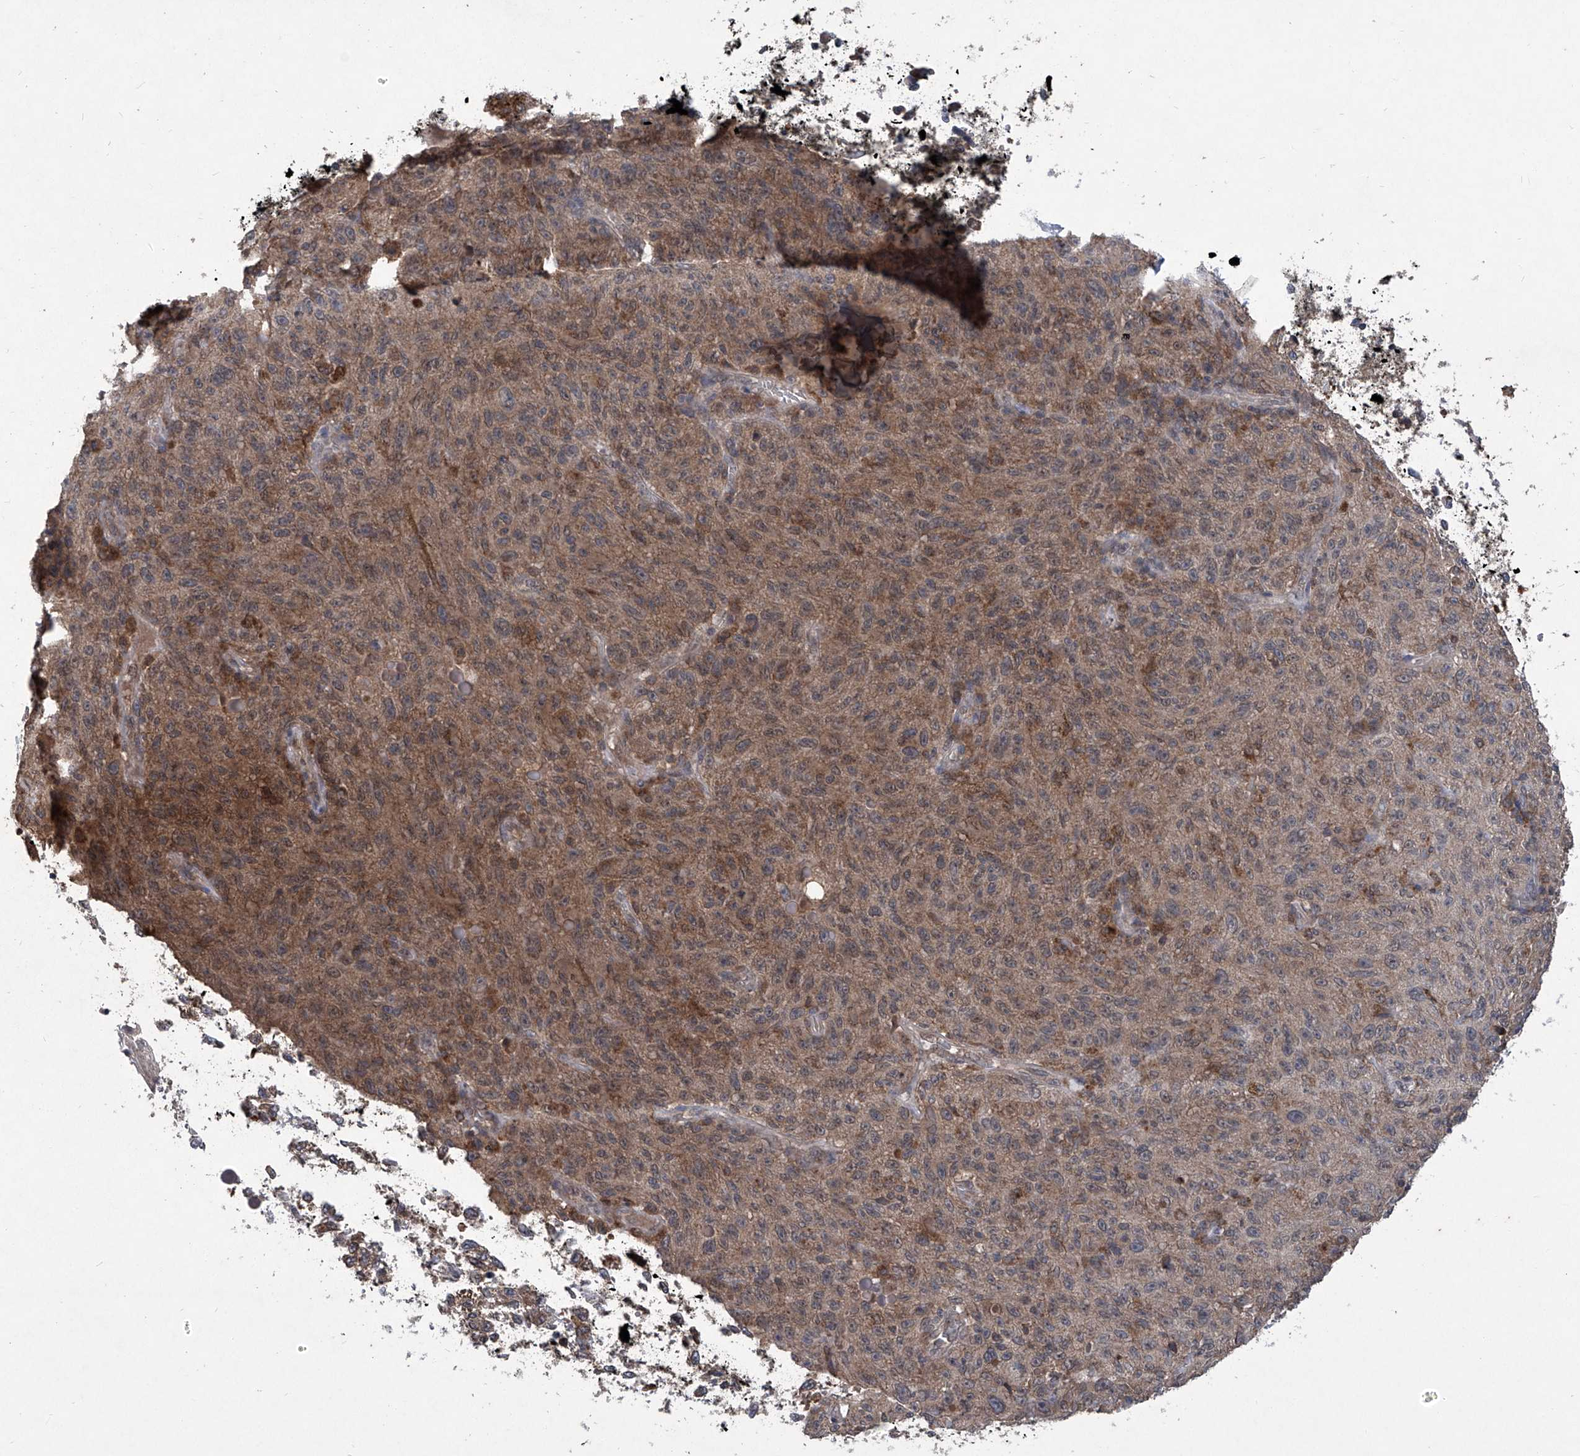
{"staining": {"intensity": "moderate", "quantity": ">75%", "location": "cytoplasmic/membranous"}, "tissue": "skin cancer", "cell_type": "Tumor cells", "image_type": "cancer", "snomed": [{"axis": "morphology", "description": "Squamous cell carcinoma, NOS"}, {"axis": "morphology", "description": "Squamous cell carcinoma, metastatic, NOS"}, {"axis": "topography", "description": "Skin"}, {"axis": "topography", "description": "Lymph node"}], "caption": "Immunohistochemistry (IHC) (DAB (3,3'-diaminobenzidine)) staining of human metastatic squamous cell carcinoma (skin) exhibits moderate cytoplasmic/membranous protein staining in about >75% of tumor cells.", "gene": "SUMF2", "patient": {"sex": "male", "age": 75}}